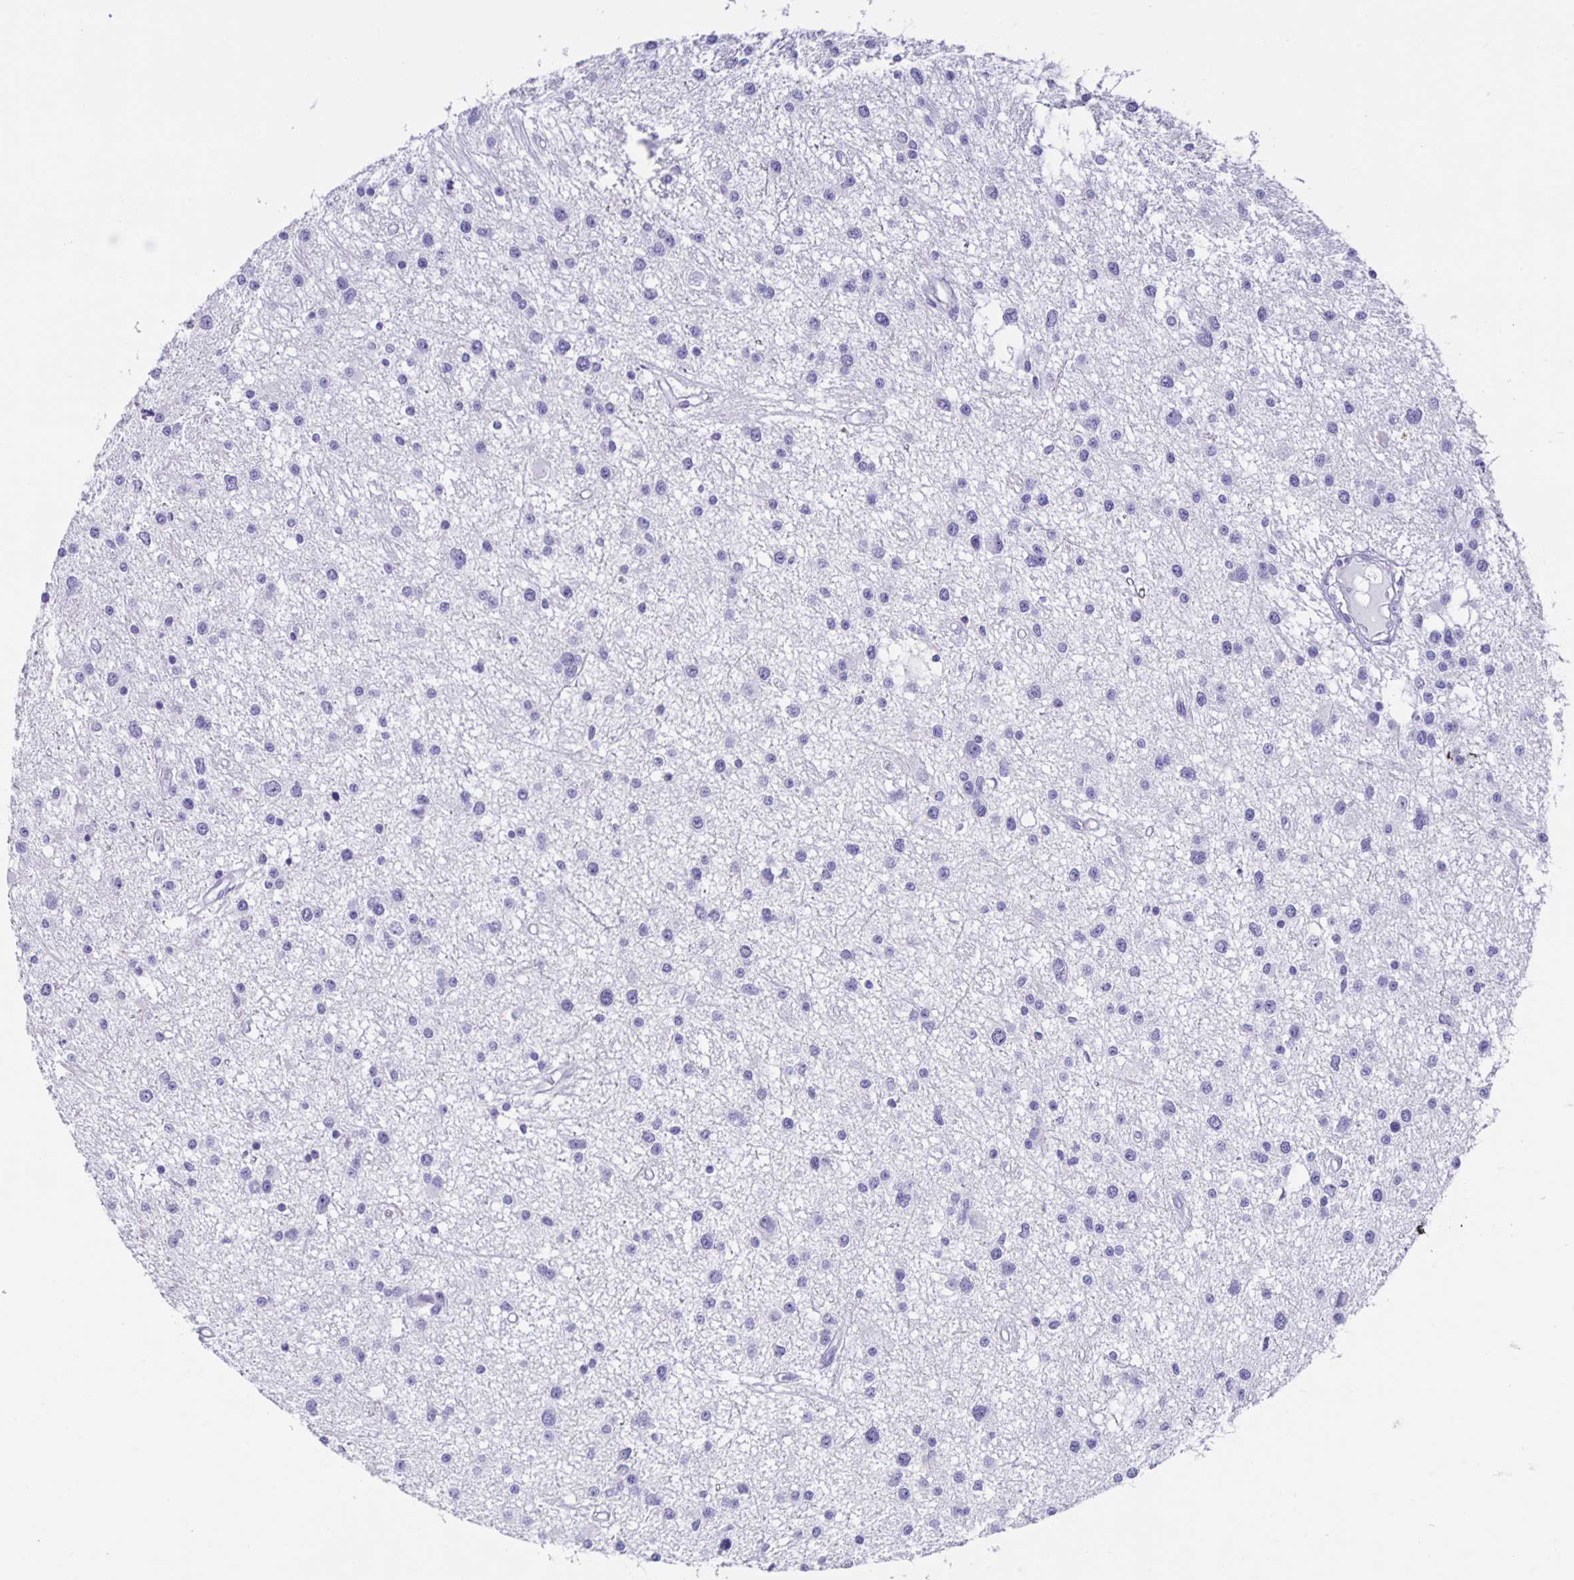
{"staining": {"intensity": "negative", "quantity": "none", "location": "none"}, "tissue": "glioma", "cell_type": "Tumor cells", "image_type": "cancer", "snomed": [{"axis": "morphology", "description": "Glioma, malignant, High grade"}, {"axis": "topography", "description": "Brain"}], "caption": "DAB (3,3'-diaminobenzidine) immunohistochemical staining of human glioma displays no significant positivity in tumor cells.", "gene": "GUCA2A", "patient": {"sex": "male", "age": 54}}